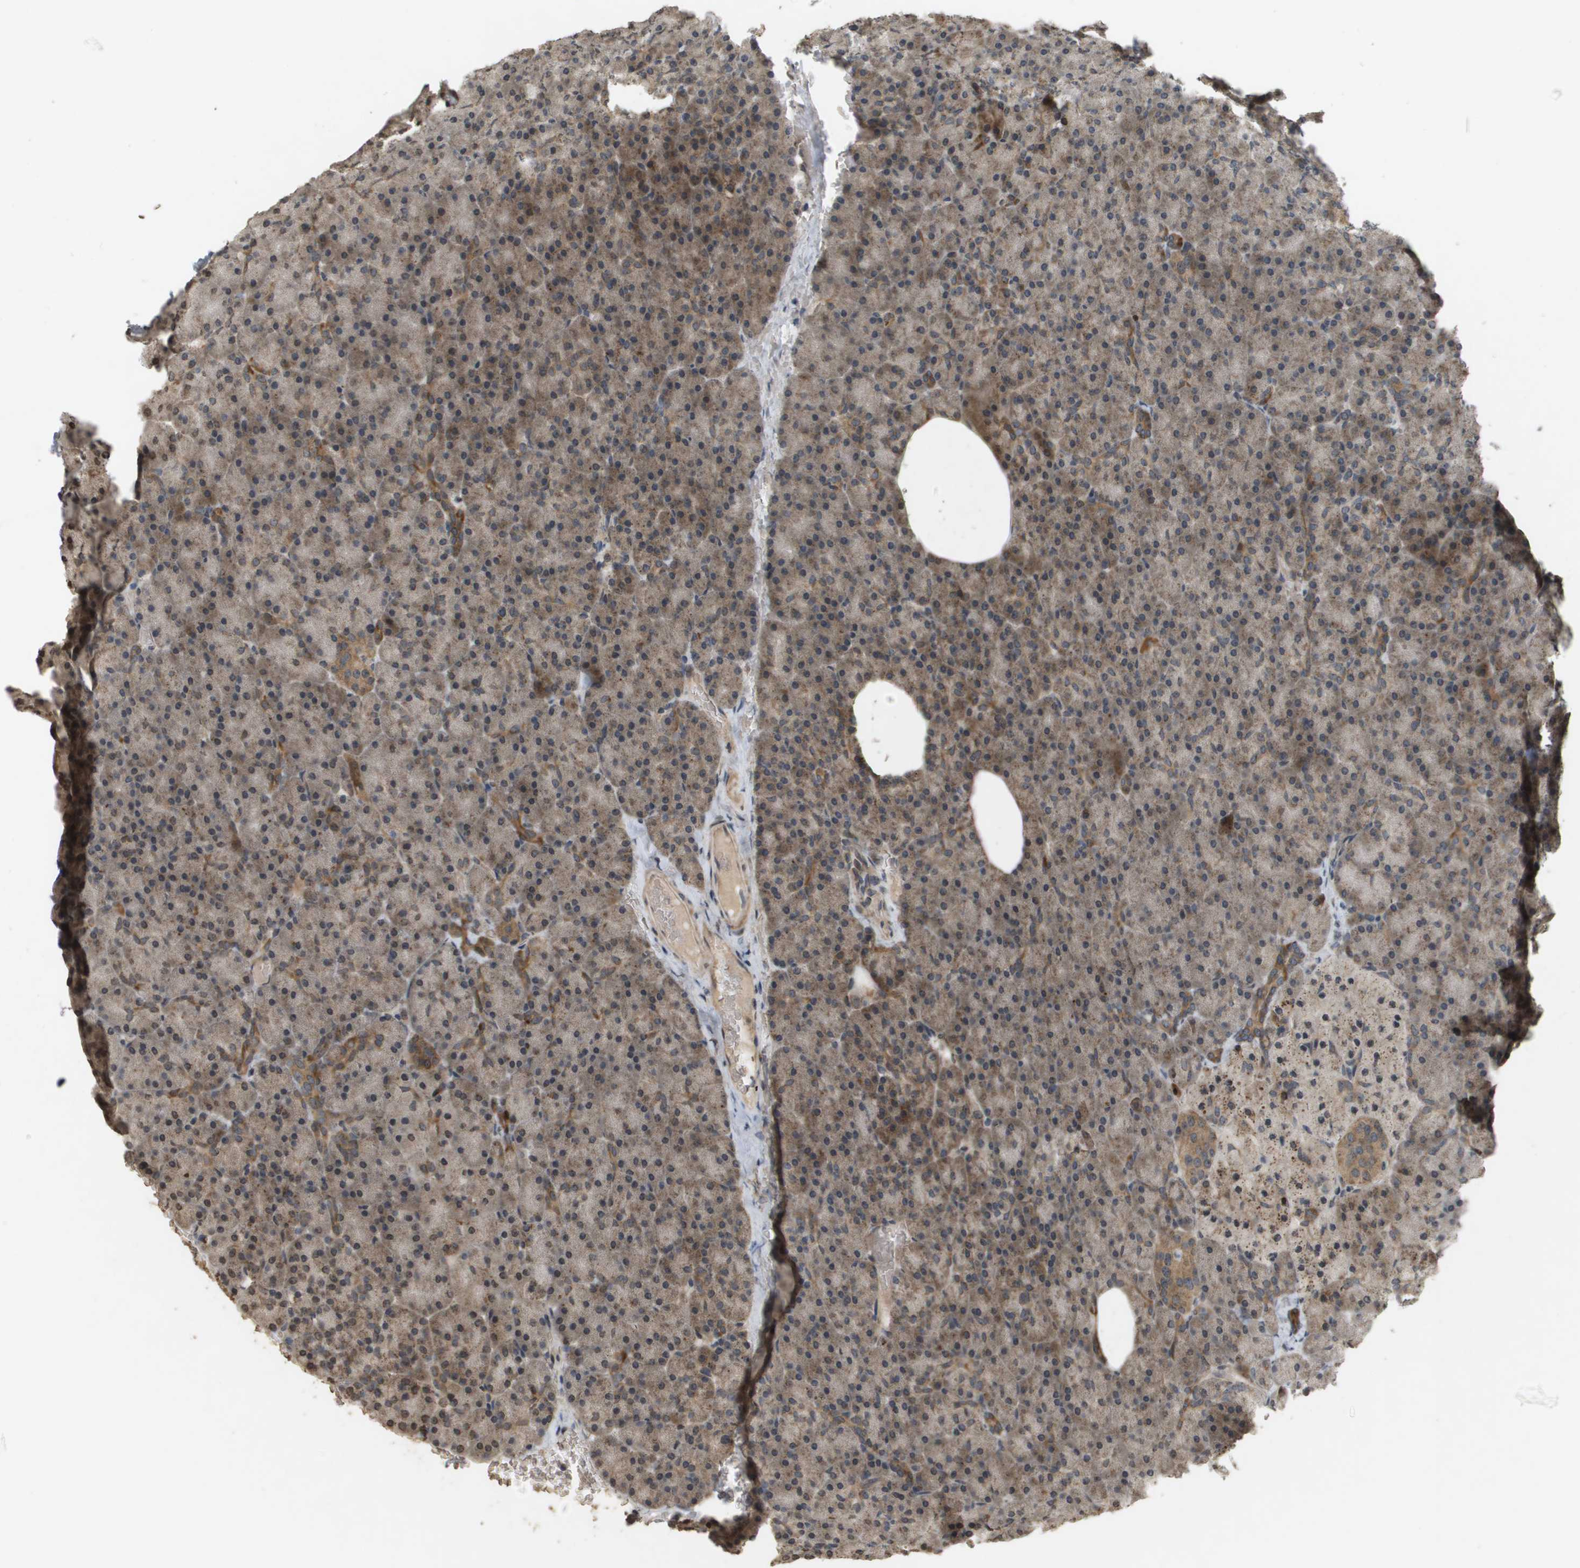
{"staining": {"intensity": "moderate", "quantity": ">75%", "location": "cytoplasmic/membranous"}, "tissue": "pancreas", "cell_type": "Exocrine glandular cells", "image_type": "normal", "snomed": [{"axis": "morphology", "description": "Normal tissue, NOS"}, {"axis": "topography", "description": "Pancreas"}], "caption": "DAB (3,3'-diaminobenzidine) immunohistochemical staining of unremarkable pancreas shows moderate cytoplasmic/membranous protein staining in about >75% of exocrine glandular cells. The staining was performed using DAB (3,3'-diaminobenzidine) to visualize the protein expression in brown, while the nuclei were stained in blue with hematoxylin (Magnification: 20x).", "gene": "RAB21", "patient": {"sex": "female", "age": 35}}